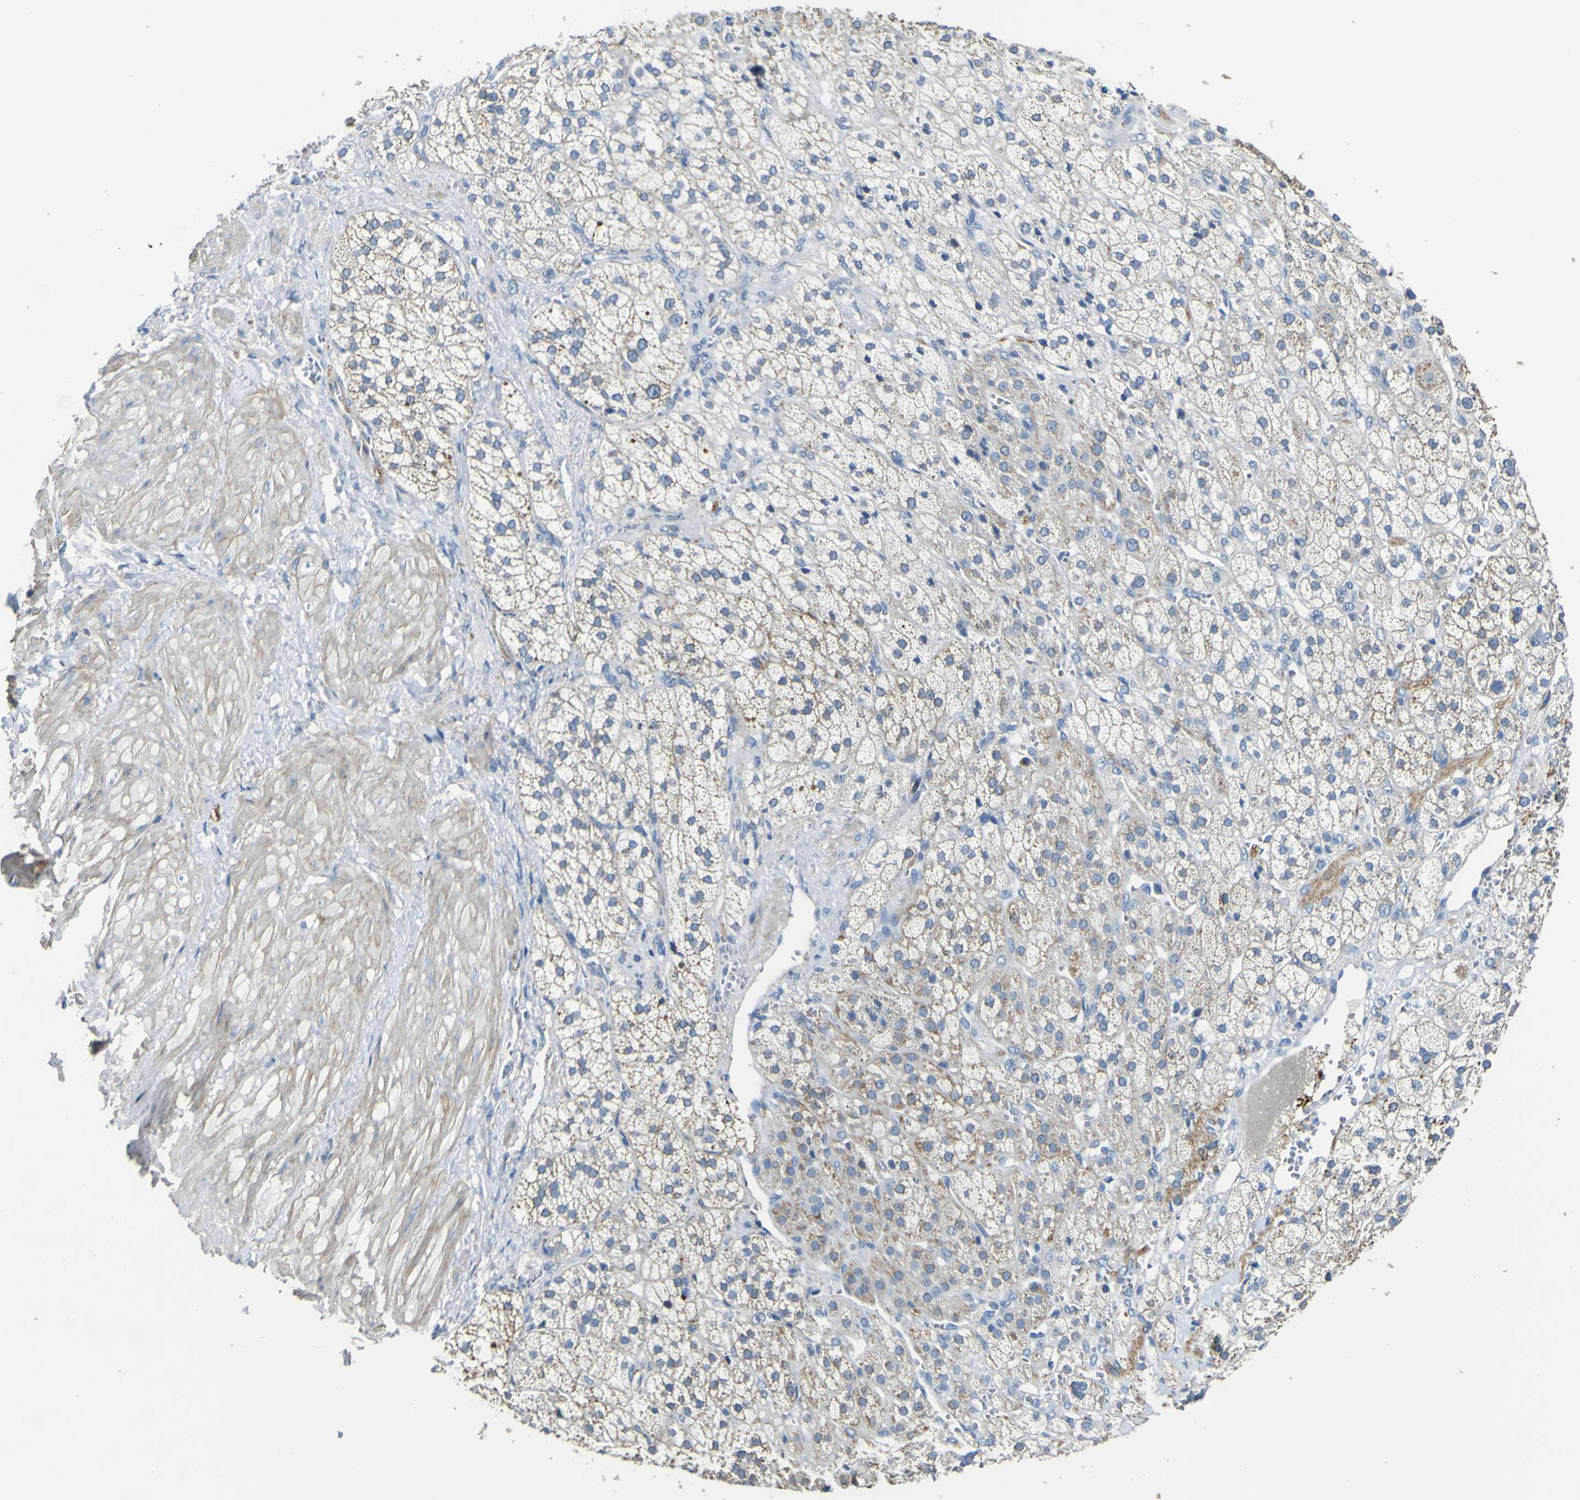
{"staining": {"intensity": "moderate", "quantity": ">75%", "location": "cytoplasmic/membranous"}, "tissue": "adrenal gland", "cell_type": "Glandular cells", "image_type": "normal", "snomed": [{"axis": "morphology", "description": "Normal tissue, NOS"}, {"axis": "topography", "description": "Adrenal gland"}], "caption": "Immunohistochemistry (DAB (3,3'-diaminobenzidine)) staining of normal human adrenal gland exhibits moderate cytoplasmic/membranous protein staining in approximately >75% of glandular cells.", "gene": "ALDH18A1", "patient": {"sex": "male", "age": 56}}